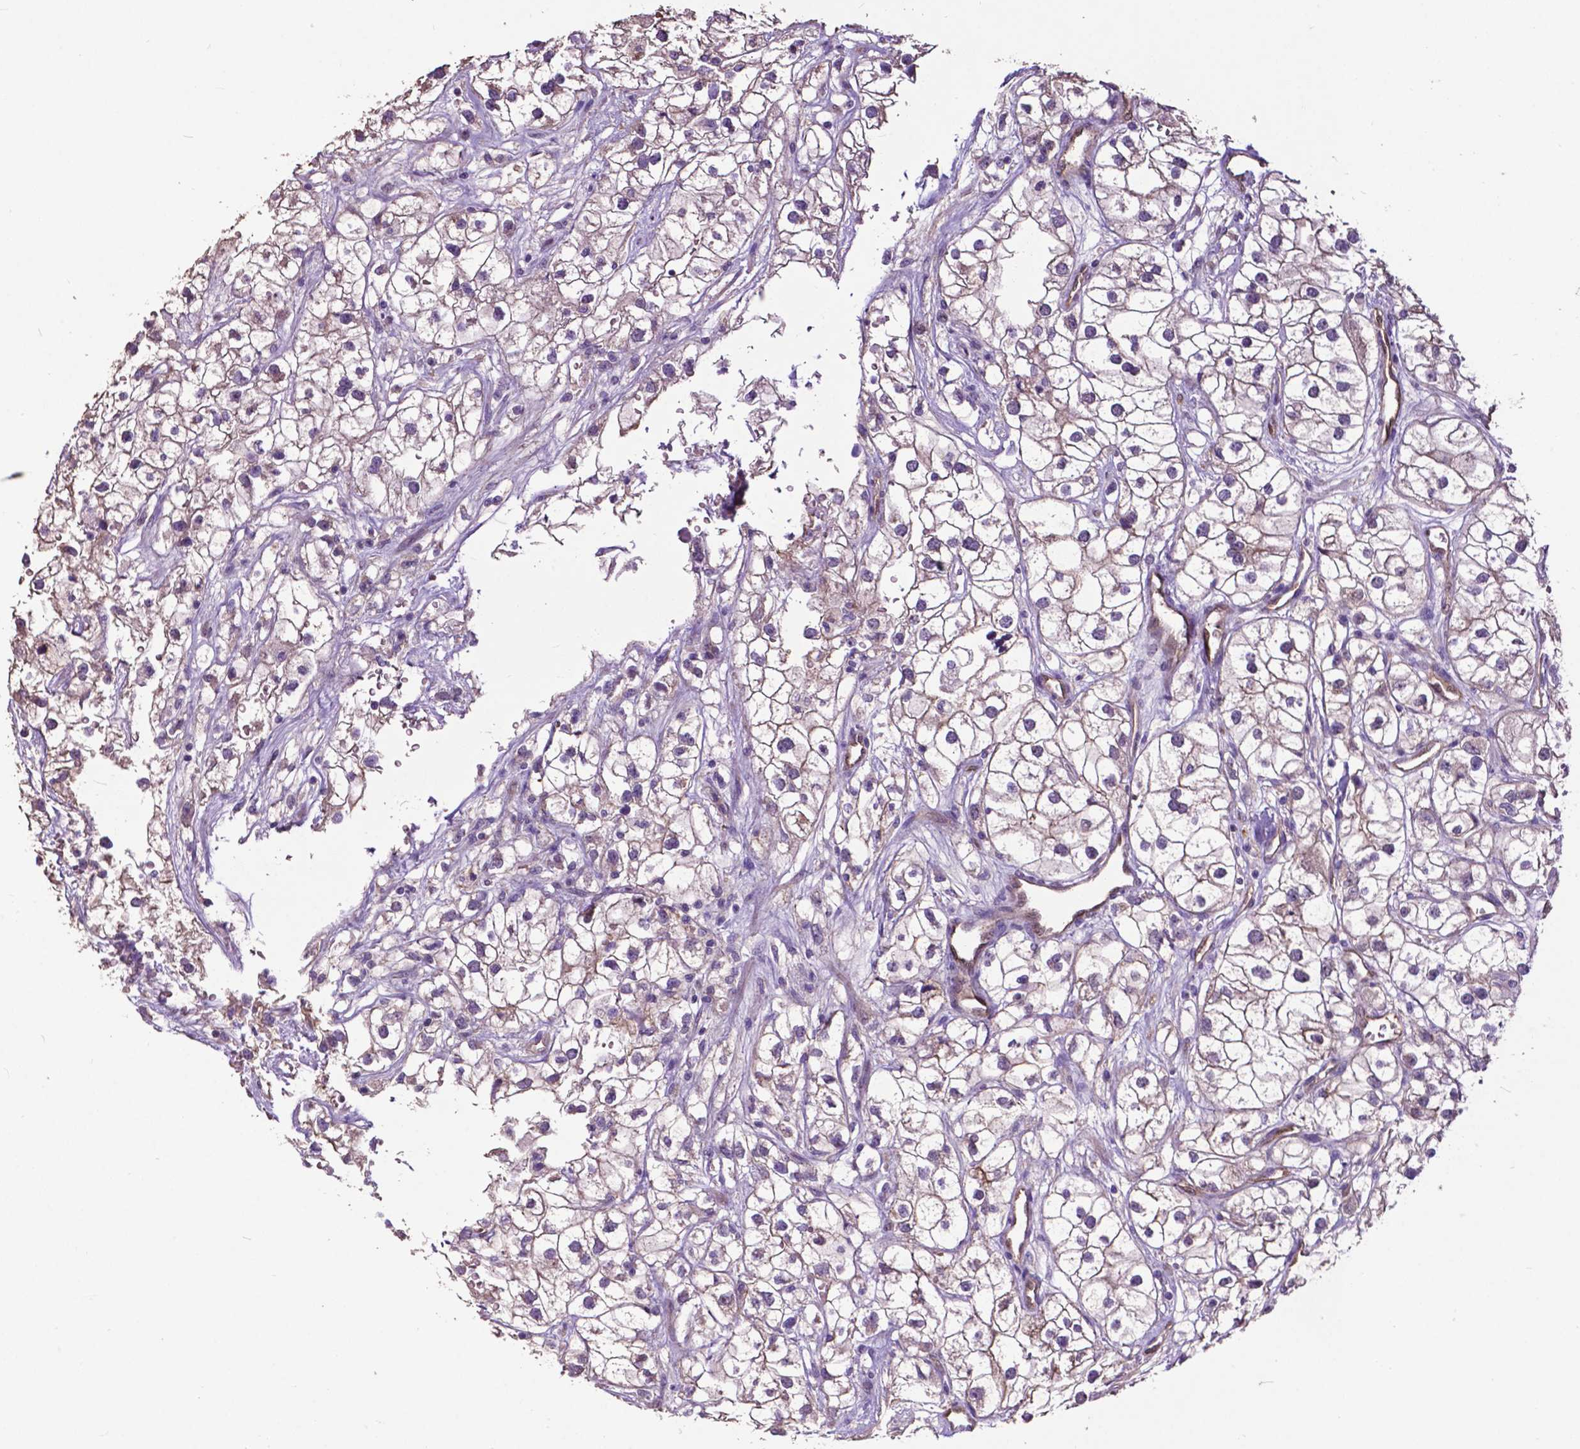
{"staining": {"intensity": "weak", "quantity": "25%-75%", "location": "cytoplasmic/membranous"}, "tissue": "renal cancer", "cell_type": "Tumor cells", "image_type": "cancer", "snomed": [{"axis": "morphology", "description": "Adenocarcinoma, NOS"}, {"axis": "topography", "description": "Kidney"}], "caption": "Weak cytoplasmic/membranous protein positivity is seen in about 25%-75% of tumor cells in renal cancer (adenocarcinoma).", "gene": "PDLIM1", "patient": {"sex": "male", "age": 59}}